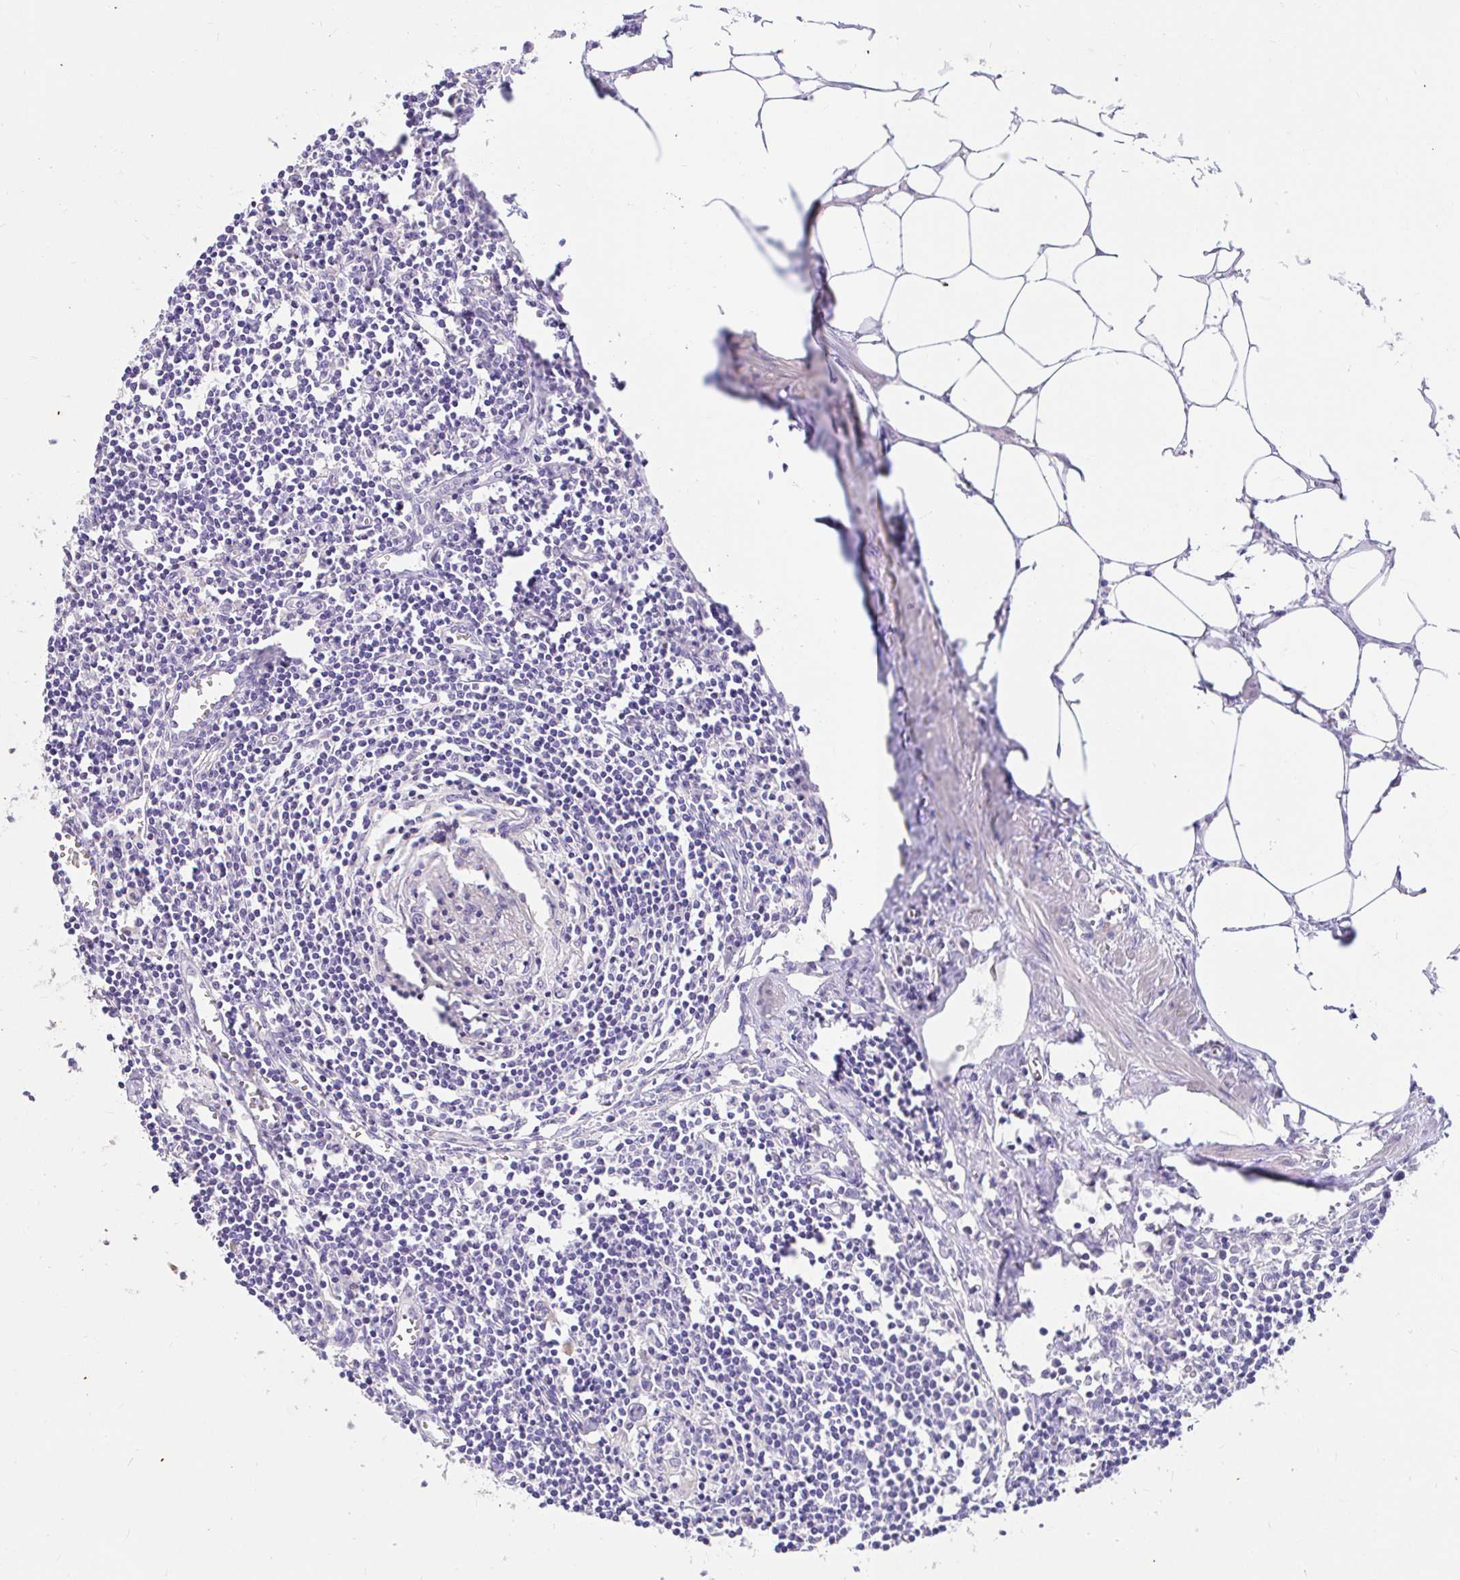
{"staining": {"intensity": "negative", "quantity": "none", "location": "none"}, "tissue": "lymph node", "cell_type": "Germinal center cells", "image_type": "normal", "snomed": [{"axis": "morphology", "description": "Normal tissue, NOS"}, {"axis": "topography", "description": "Lymph node"}], "caption": "This is an immunohistochemistry histopathology image of unremarkable lymph node. There is no staining in germinal center cells.", "gene": "CDO1", "patient": {"sex": "male", "age": 66}}